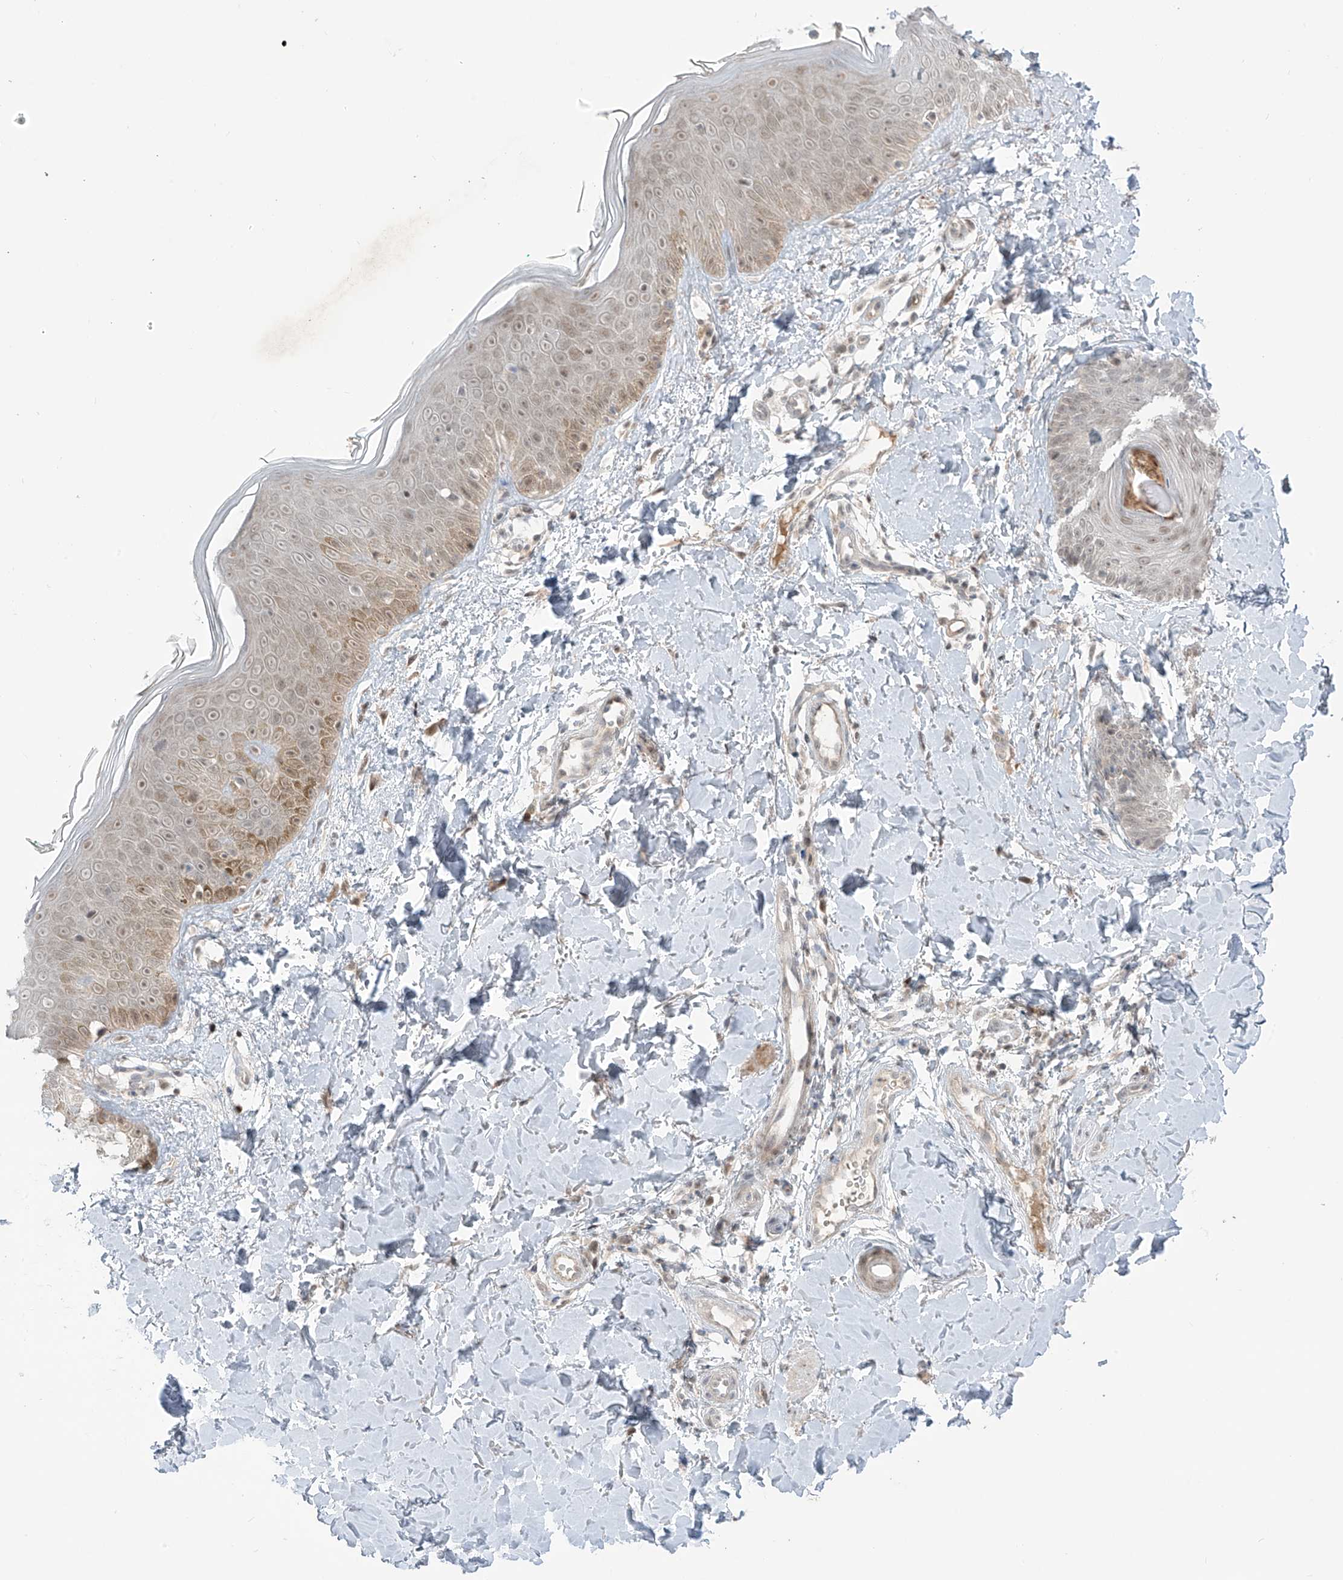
{"staining": {"intensity": "weak", "quantity": ">75%", "location": "cytoplasmic/membranous"}, "tissue": "skin", "cell_type": "Fibroblasts", "image_type": "normal", "snomed": [{"axis": "morphology", "description": "Normal tissue, NOS"}, {"axis": "topography", "description": "Skin"}], "caption": "Immunohistochemistry (DAB (3,3'-diaminobenzidine)) staining of normal skin shows weak cytoplasmic/membranous protein staining in about >75% of fibroblasts. Using DAB (3,3'-diaminobenzidine) (brown) and hematoxylin (blue) stains, captured at high magnification using brightfield microscopy.", "gene": "OGT", "patient": {"sex": "male", "age": 37}}